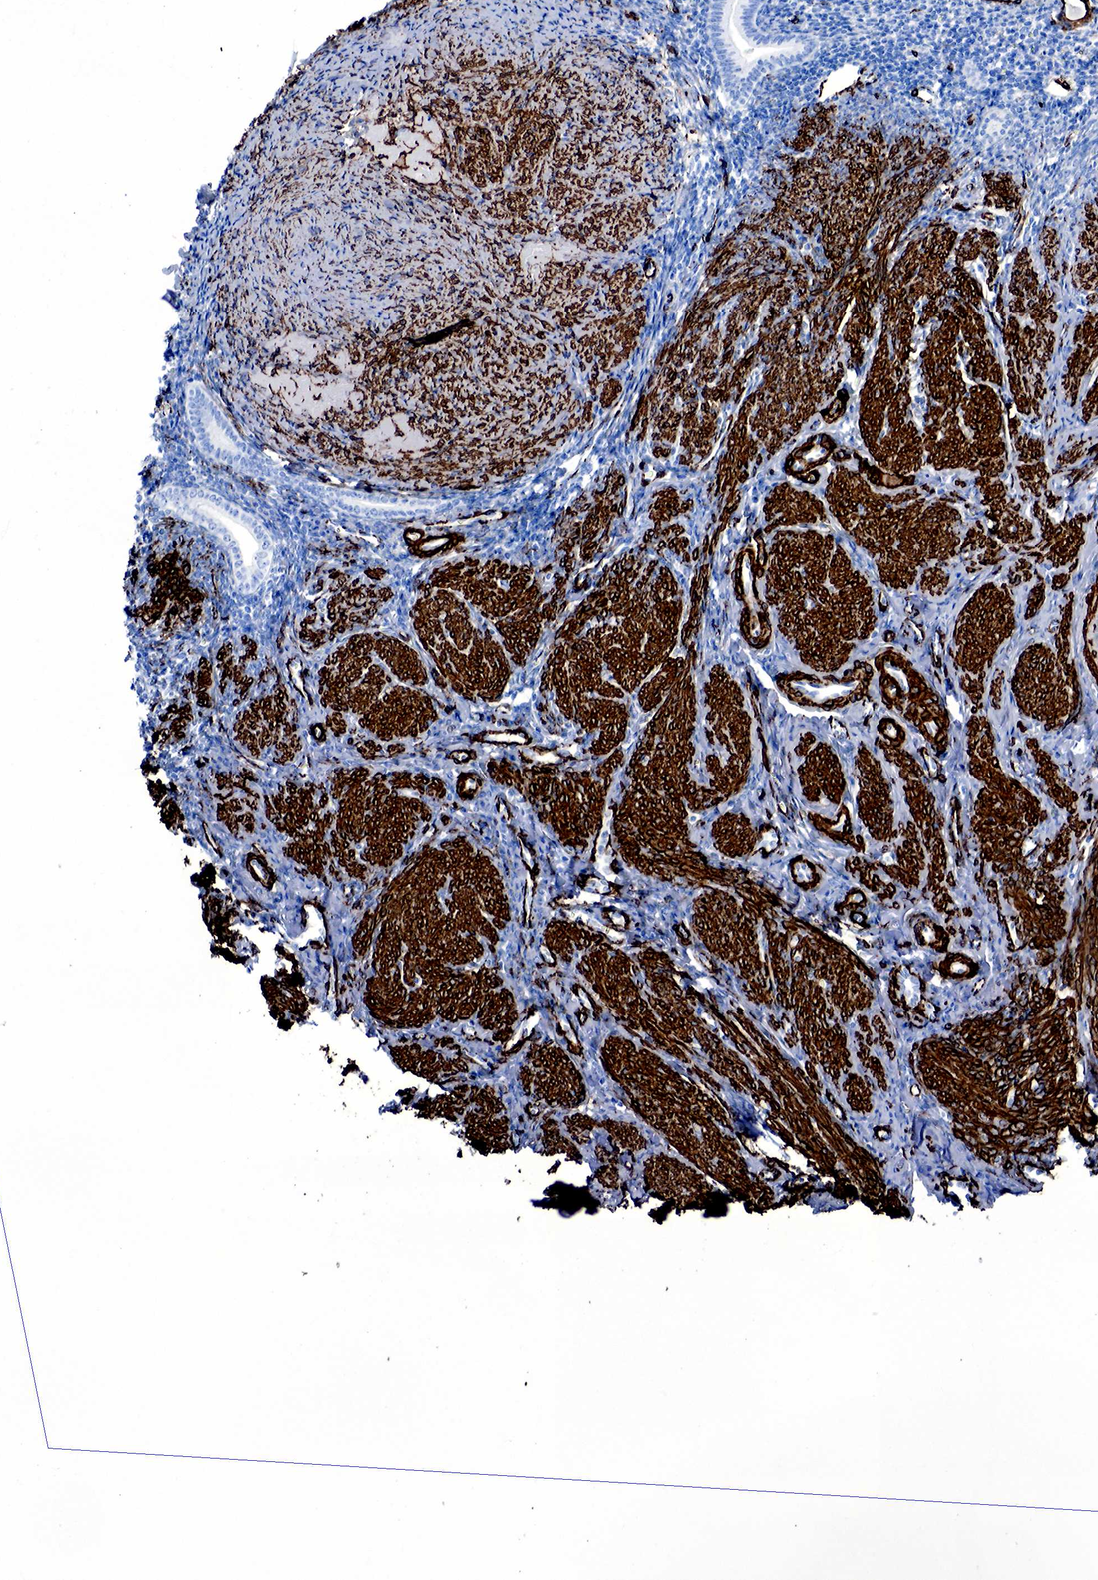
{"staining": {"intensity": "strong", "quantity": "25%-75%", "location": "cytoplasmic/membranous"}, "tissue": "endometrium", "cell_type": "Cells in endometrial stroma", "image_type": "normal", "snomed": [{"axis": "morphology", "description": "Normal tissue, NOS"}, {"axis": "morphology", "description": "Neoplasm, benign, NOS"}, {"axis": "topography", "description": "Uterus"}], "caption": "A high-resolution histopathology image shows immunohistochemistry staining of unremarkable endometrium, which displays strong cytoplasmic/membranous expression in approximately 25%-75% of cells in endometrial stroma. The staining is performed using DAB (3,3'-diaminobenzidine) brown chromogen to label protein expression. The nuclei are counter-stained blue using hematoxylin.", "gene": "ACTA2", "patient": {"sex": "female", "age": 55}}